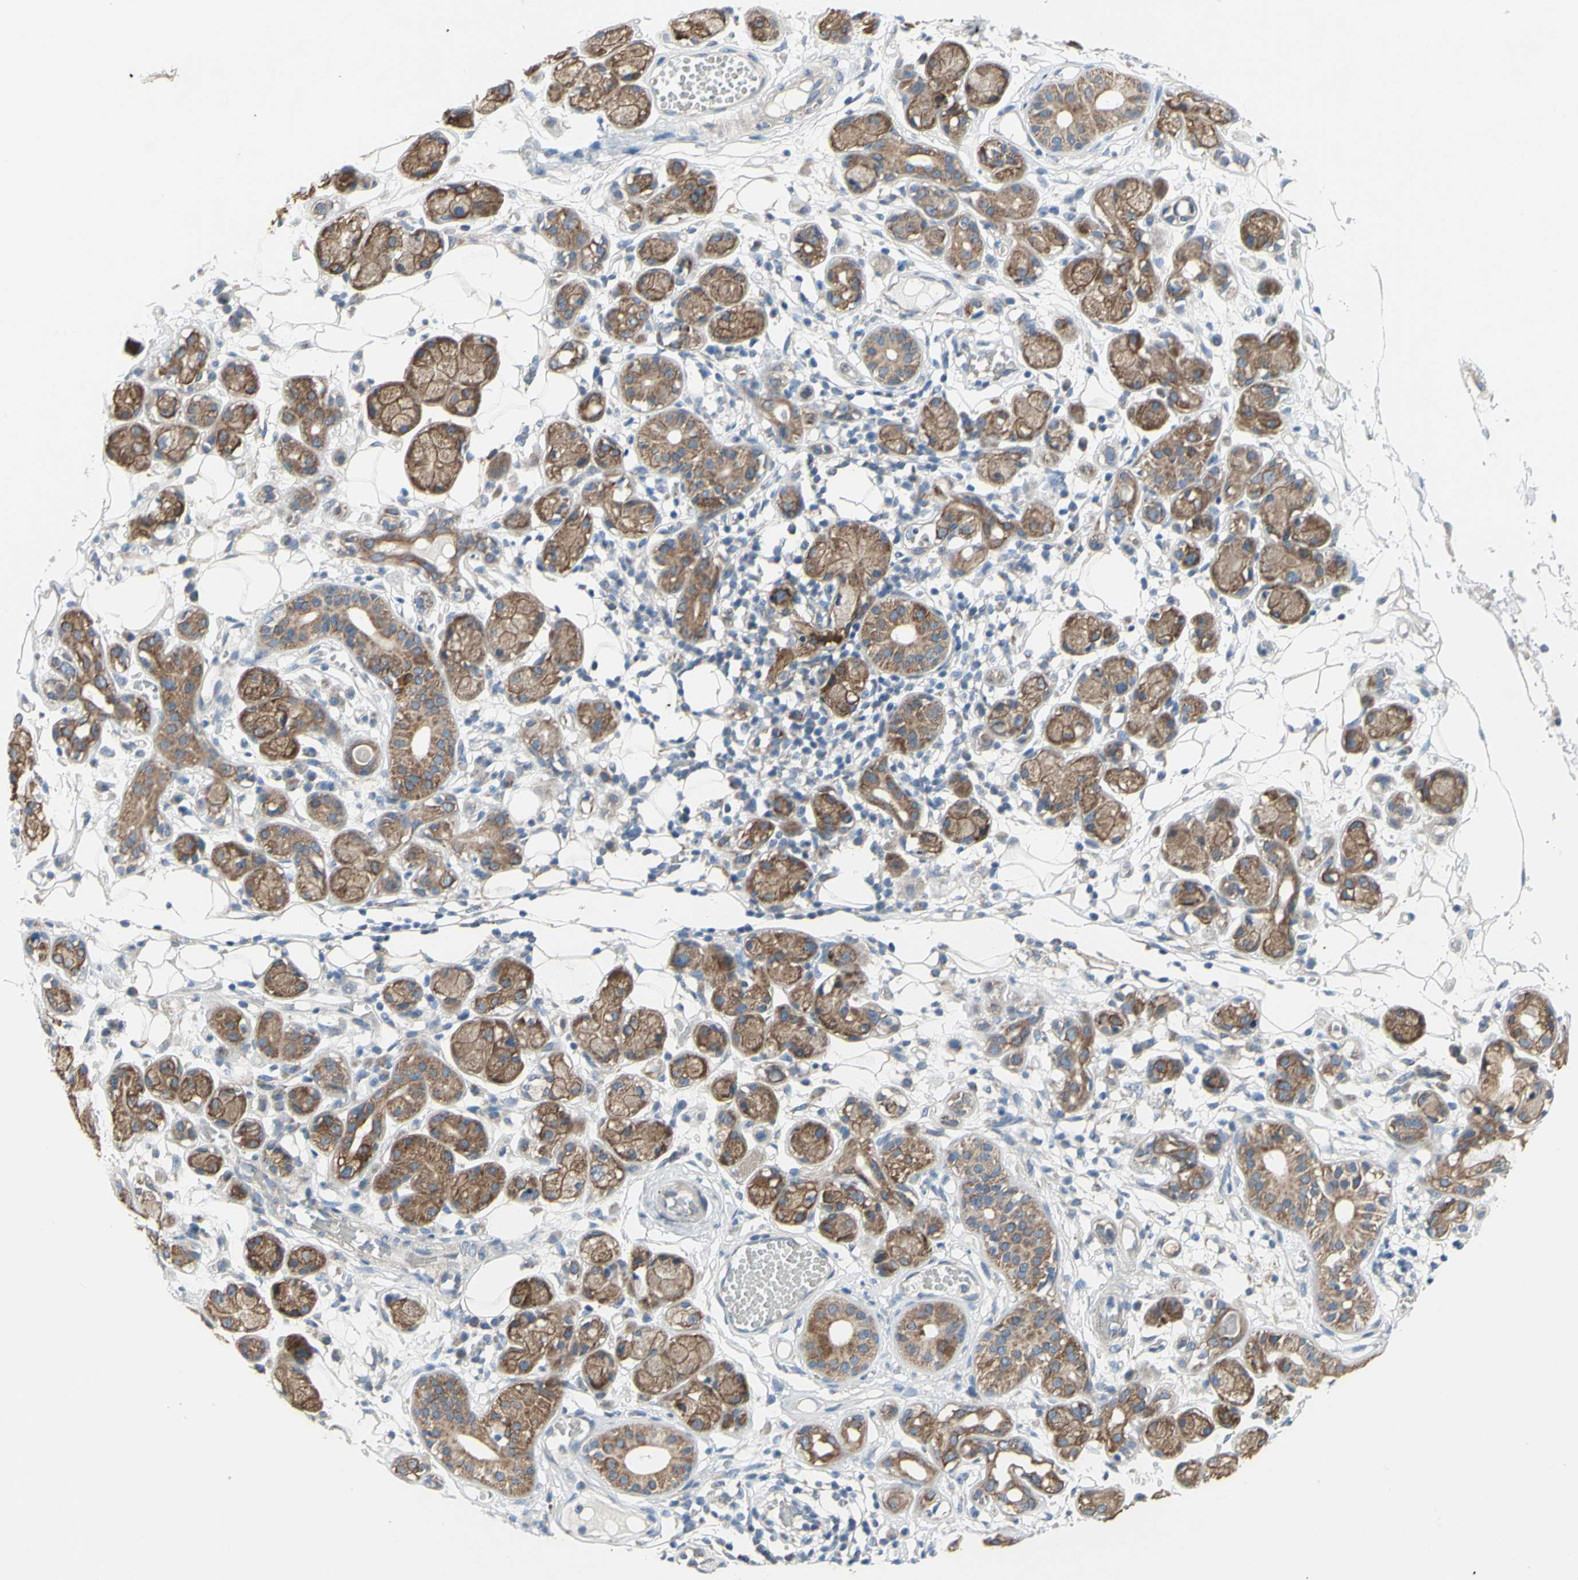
{"staining": {"intensity": "negative", "quantity": "none", "location": "none"}, "tissue": "adipose tissue", "cell_type": "Adipocytes", "image_type": "normal", "snomed": [{"axis": "morphology", "description": "Normal tissue, NOS"}, {"axis": "morphology", "description": "Inflammation, NOS"}, {"axis": "topography", "description": "Vascular tissue"}, {"axis": "topography", "description": "Salivary gland"}], "caption": "A high-resolution image shows IHC staining of benign adipose tissue, which exhibits no significant expression in adipocytes. (DAB immunohistochemistry with hematoxylin counter stain).", "gene": "GRAMD2B", "patient": {"sex": "female", "age": 75}}